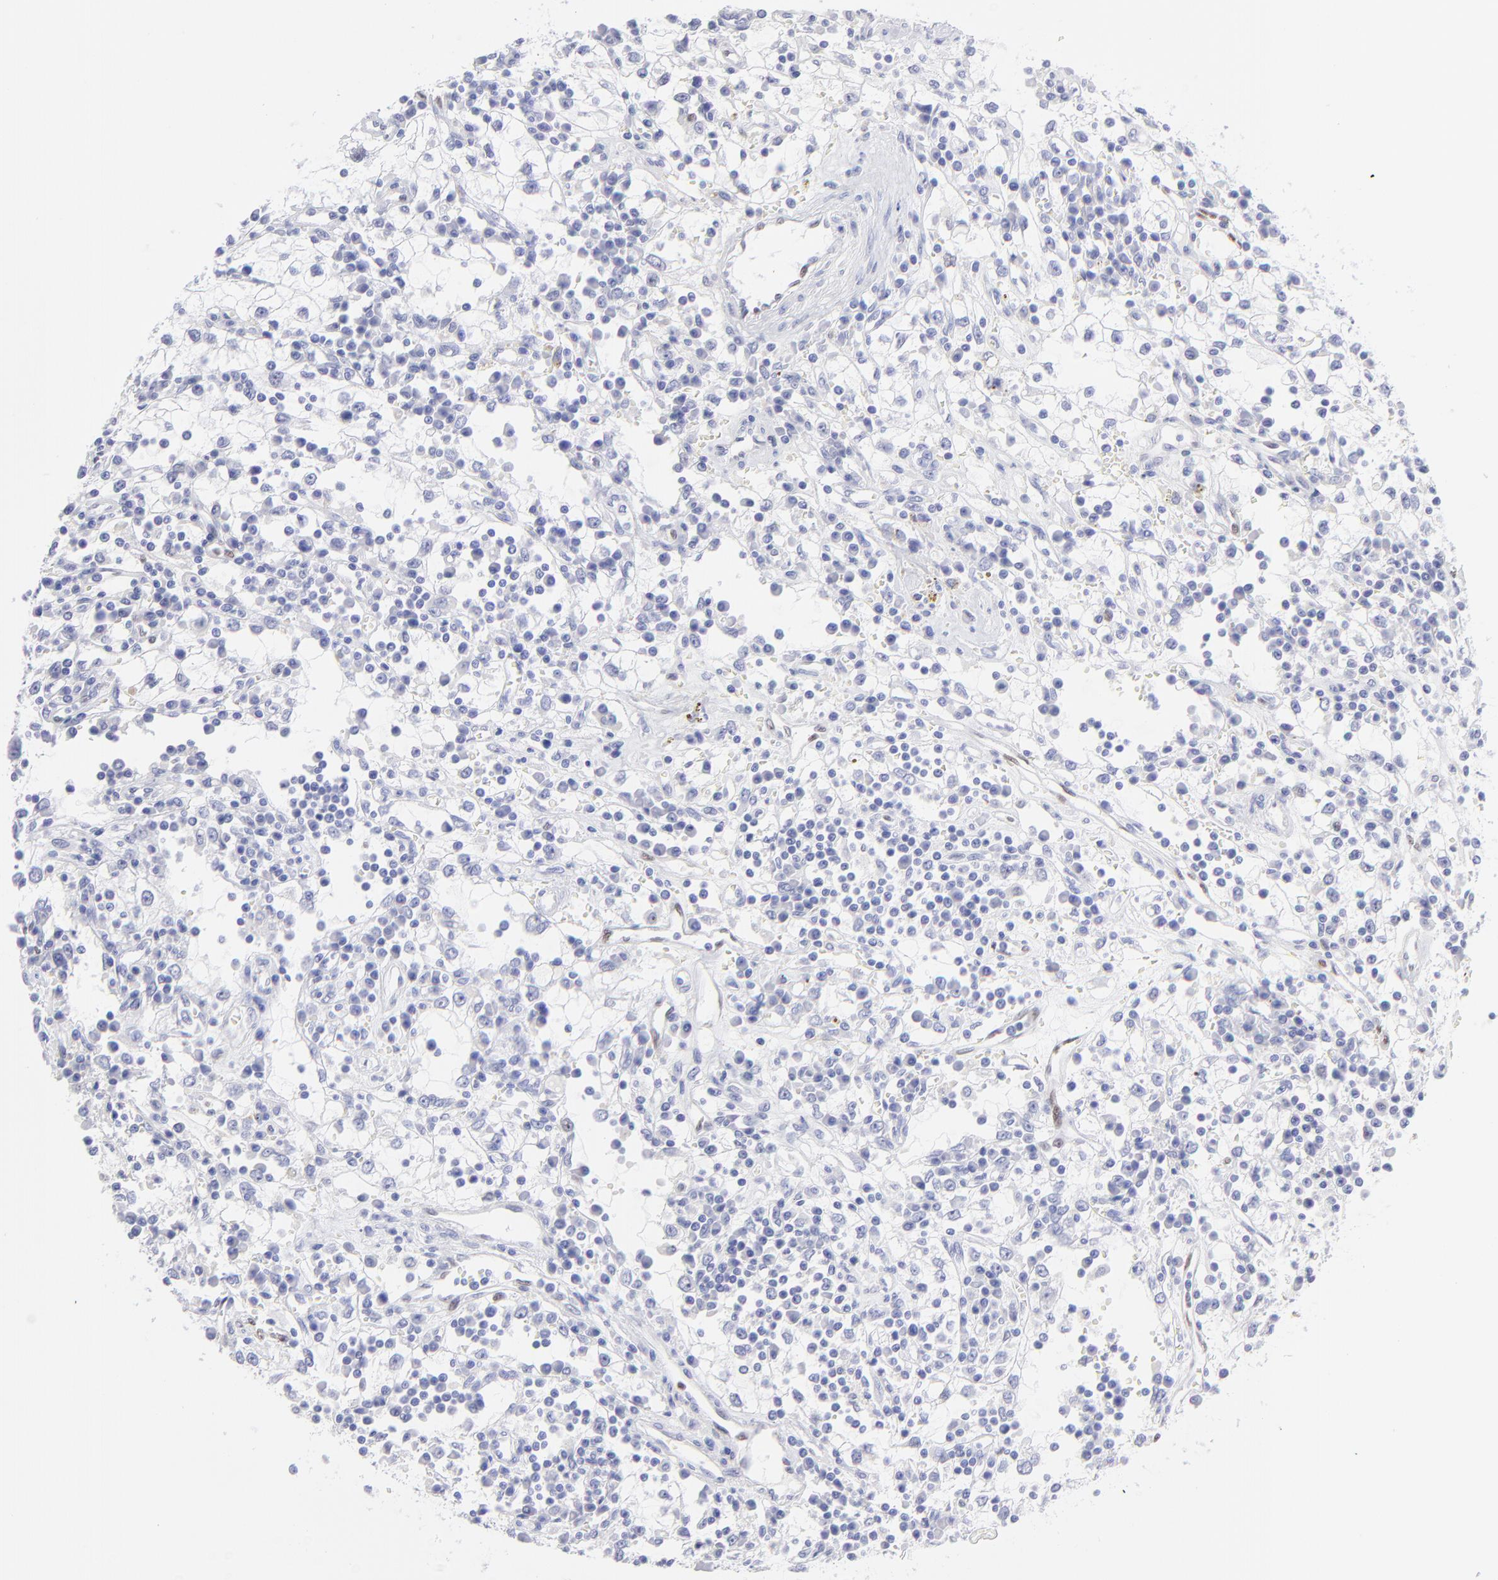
{"staining": {"intensity": "negative", "quantity": "none", "location": "none"}, "tissue": "renal cancer", "cell_type": "Tumor cells", "image_type": "cancer", "snomed": [{"axis": "morphology", "description": "Adenocarcinoma, NOS"}, {"axis": "topography", "description": "Kidney"}], "caption": "This is an immunohistochemistry micrograph of renal adenocarcinoma. There is no expression in tumor cells.", "gene": "KLF4", "patient": {"sex": "male", "age": 82}}